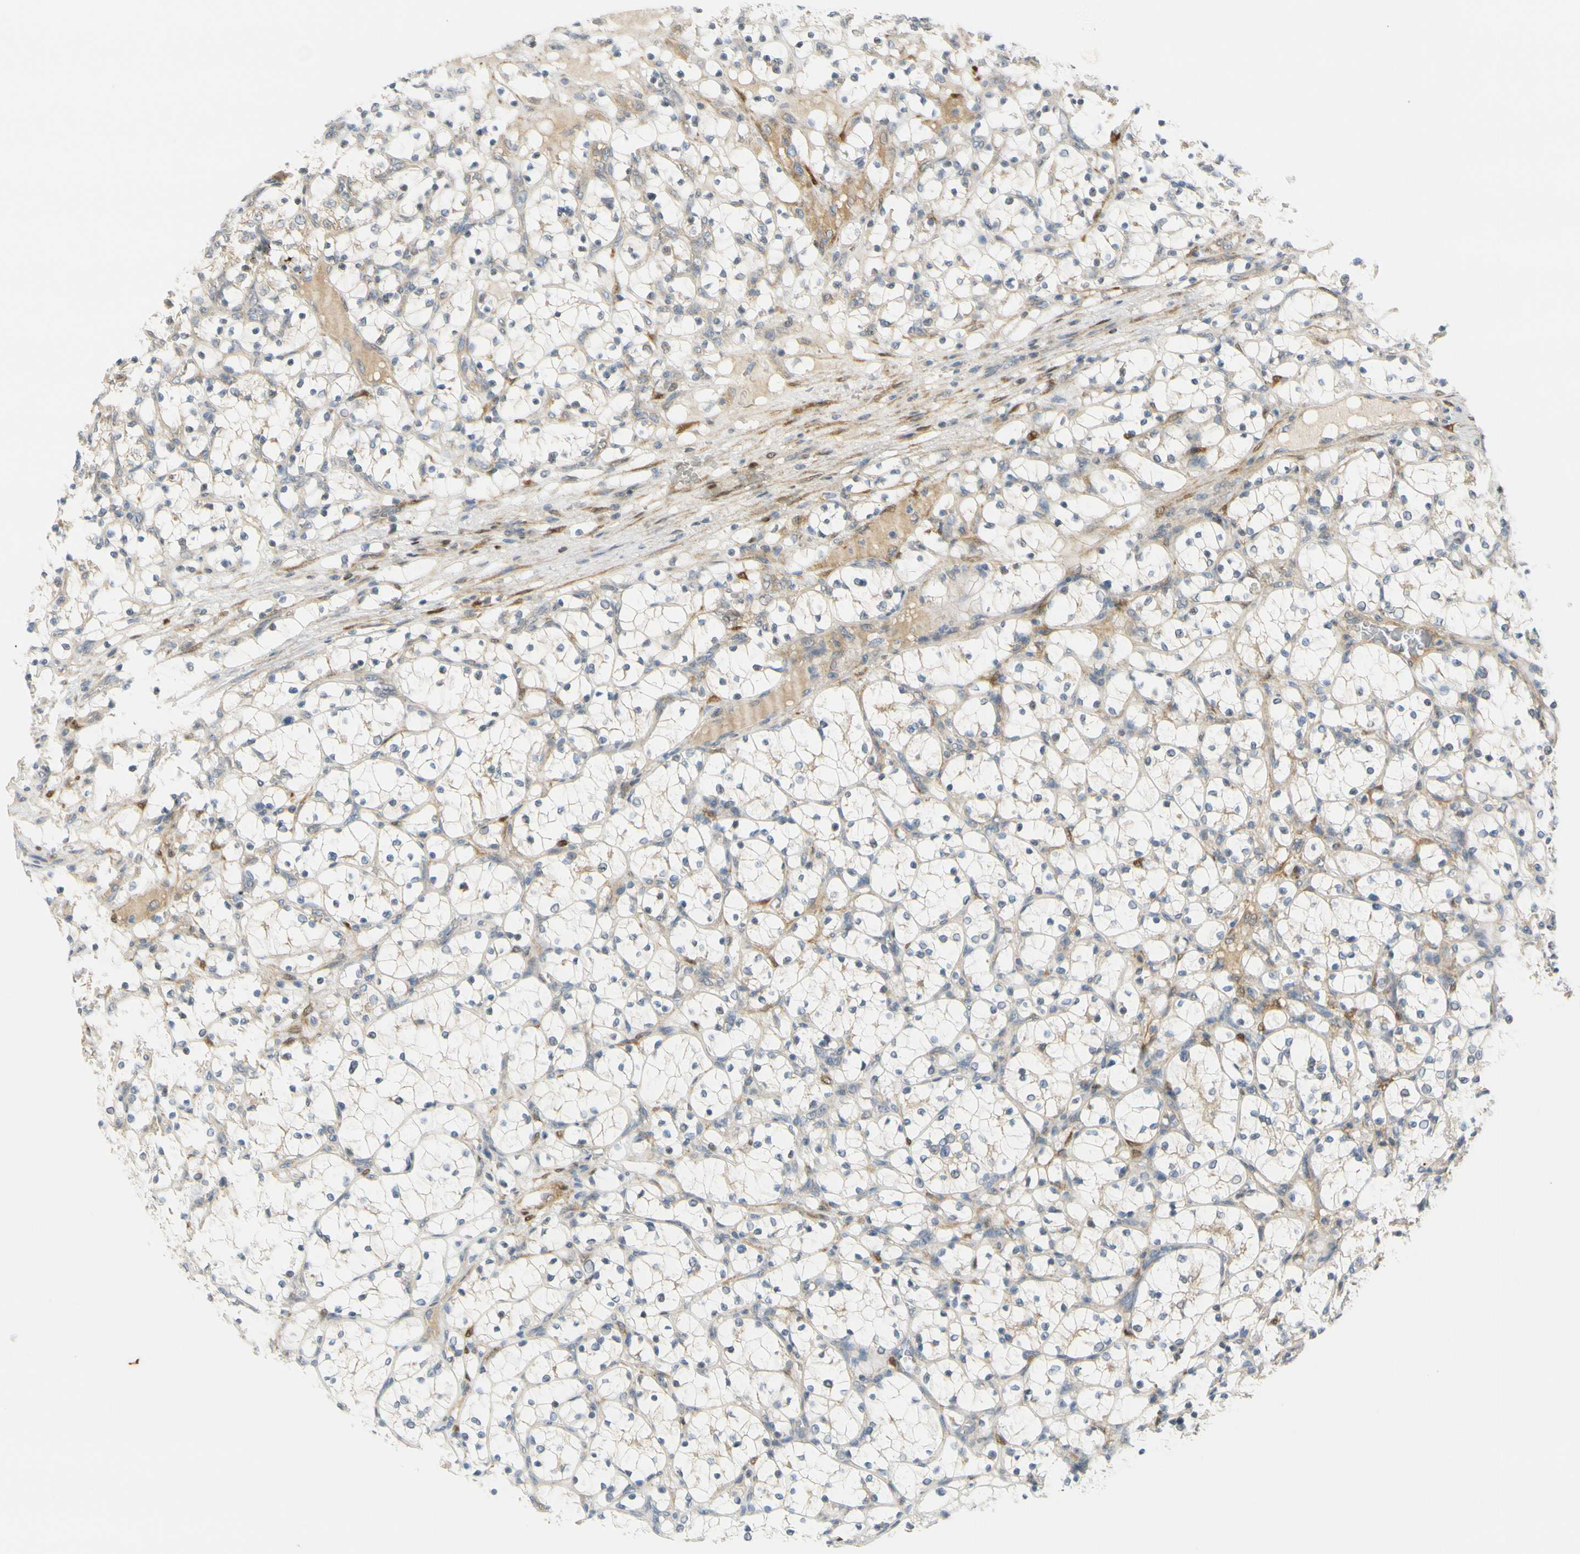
{"staining": {"intensity": "negative", "quantity": "none", "location": "none"}, "tissue": "renal cancer", "cell_type": "Tumor cells", "image_type": "cancer", "snomed": [{"axis": "morphology", "description": "Adenocarcinoma, NOS"}, {"axis": "topography", "description": "Kidney"}], "caption": "Histopathology image shows no significant protein positivity in tumor cells of renal cancer.", "gene": "FHL2", "patient": {"sex": "female", "age": 69}}